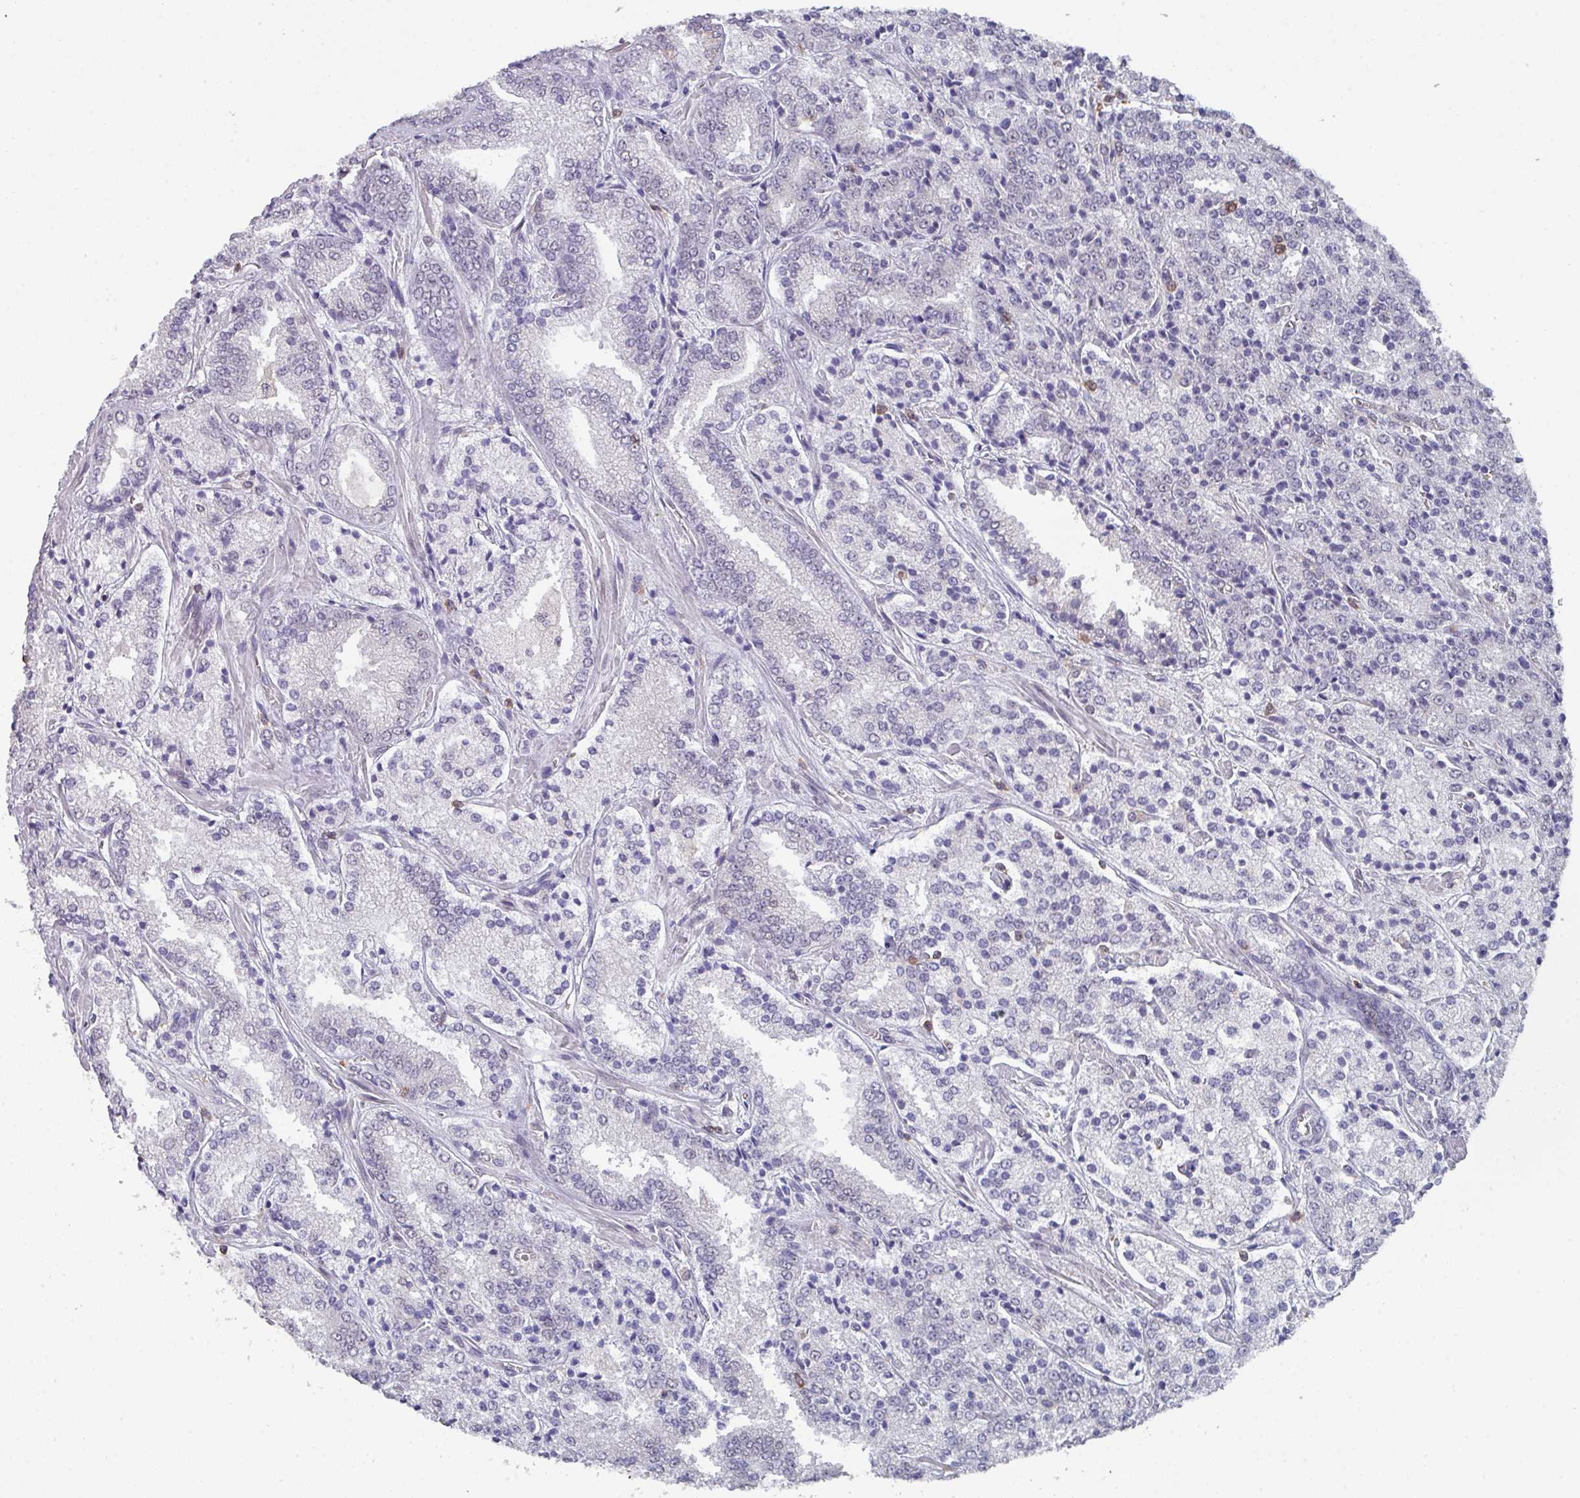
{"staining": {"intensity": "negative", "quantity": "none", "location": "none"}, "tissue": "prostate cancer", "cell_type": "Tumor cells", "image_type": "cancer", "snomed": [{"axis": "morphology", "description": "Adenocarcinoma, High grade"}, {"axis": "topography", "description": "Prostate"}], "caption": "Immunohistochemistry (IHC) micrograph of neoplastic tissue: human prostate adenocarcinoma (high-grade) stained with DAB exhibits no significant protein positivity in tumor cells.", "gene": "RASAL3", "patient": {"sex": "male", "age": 63}}